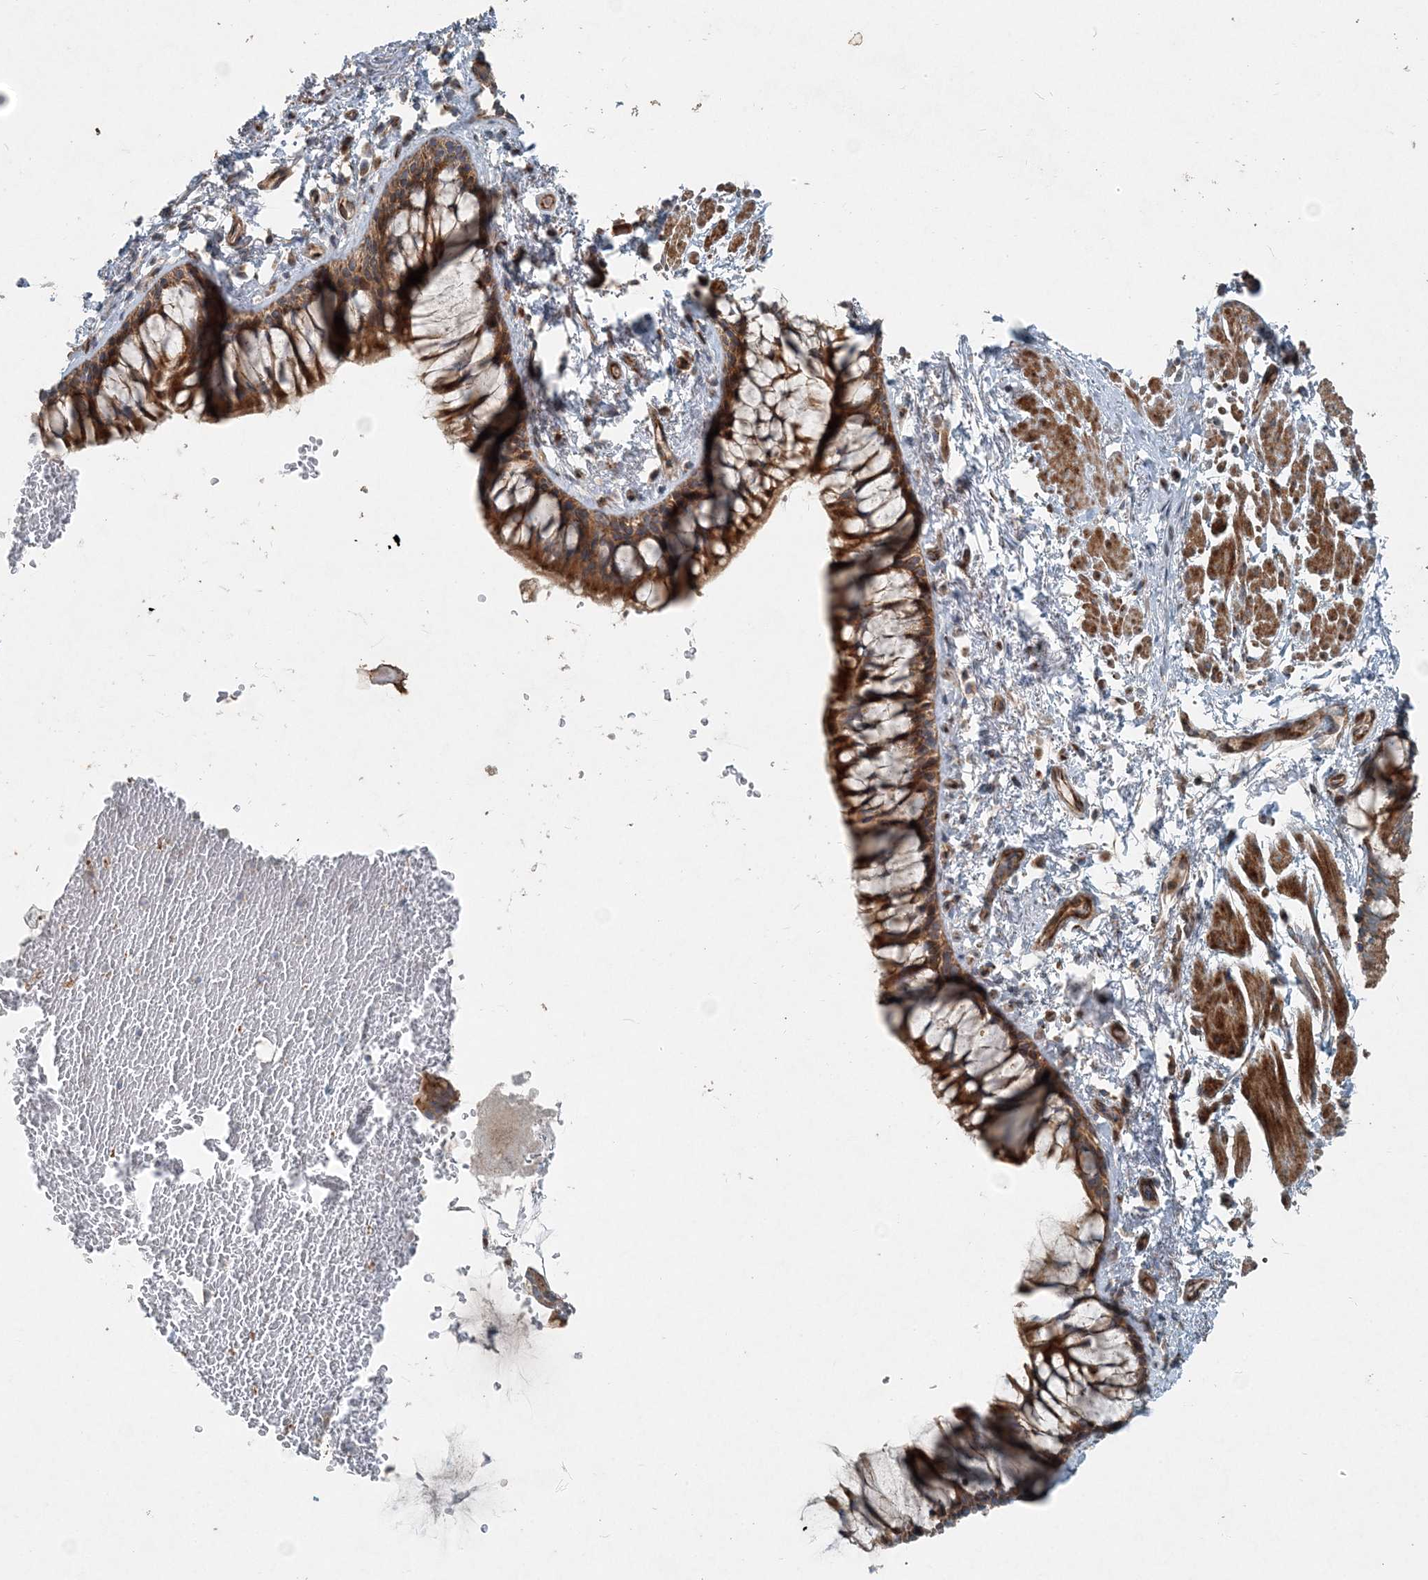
{"staining": {"intensity": "moderate", "quantity": ">75%", "location": "cytoplasmic/membranous"}, "tissue": "bronchus", "cell_type": "Respiratory epithelial cells", "image_type": "normal", "snomed": [{"axis": "morphology", "description": "Normal tissue, NOS"}, {"axis": "topography", "description": "Cartilage tissue"}, {"axis": "topography", "description": "Bronchus"}], "caption": "DAB immunohistochemical staining of benign bronchus demonstrates moderate cytoplasmic/membranous protein positivity in approximately >75% of respiratory epithelial cells.", "gene": "INTU", "patient": {"sex": "female", "age": 73}}